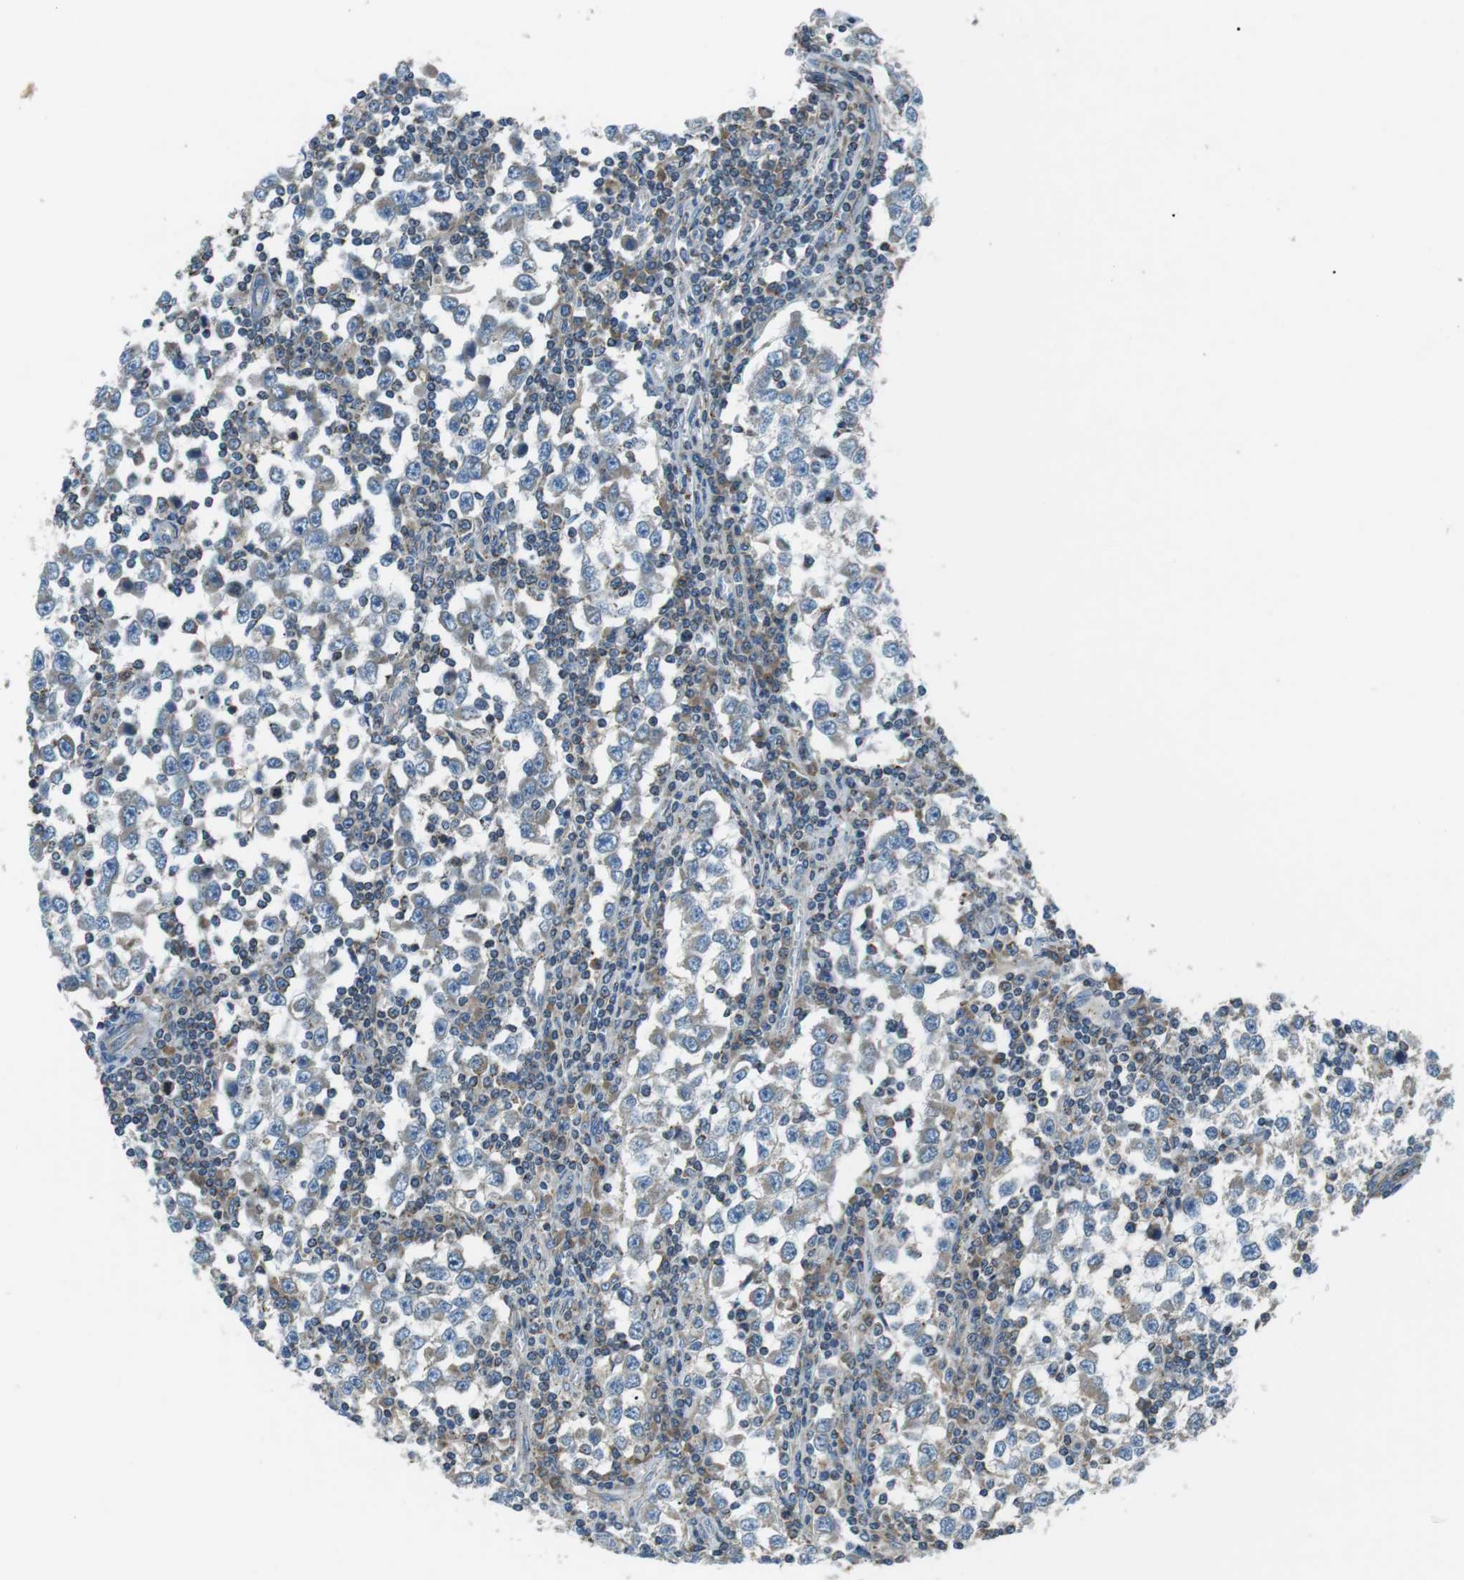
{"staining": {"intensity": "negative", "quantity": "none", "location": "none"}, "tissue": "testis cancer", "cell_type": "Tumor cells", "image_type": "cancer", "snomed": [{"axis": "morphology", "description": "Seminoma, NOS"}, {"axis": "topography", "description": "Testis"}], "caption": "High magnification brightfield microscopy of seminoma (testis) stained with DAB (3,3'-diaminobenzidine) (brown) and counterstained with hematoxylin (blue): tumor cells show no significant positivity.", "gene": "FAM3B", "patient": {"sex": "male", "age": 65}}